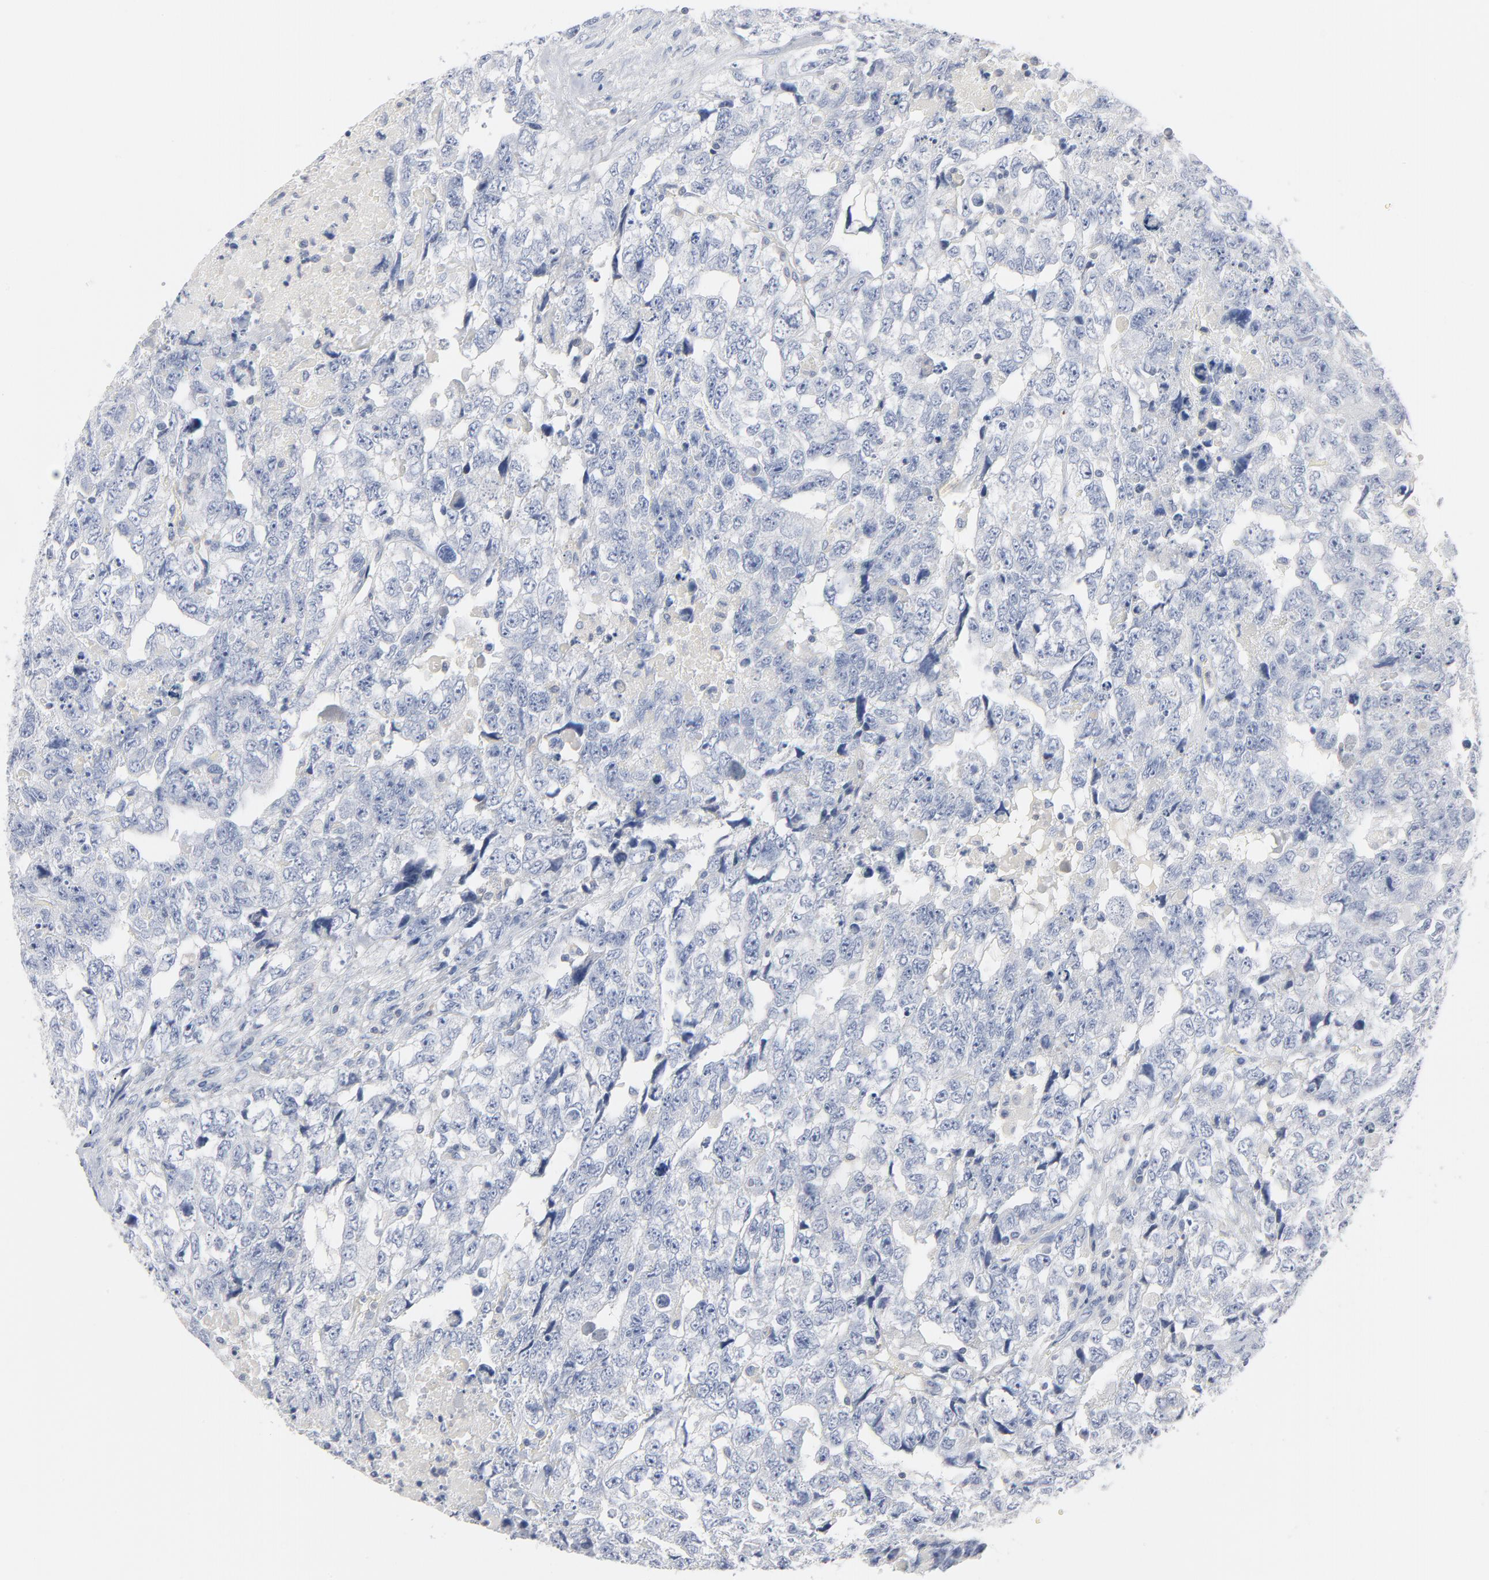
{"staining": {"intensity": "negative", "quantity": "none", "location": "none"}, "tissue": "testis cancer", "cell_type": "Tumor cells", "image_type": "cancer", "snomed": [{"axis": "morphology", "description": "Carcinoma, Embryonal, NOS"}, {"axis": "topography", "description": "Testis"}], "caption": "Tumor cells are negative for brown protein staining in testis cancer.", "gene": "PTK2B", "patient": {"sex": "male", "age": 36}}